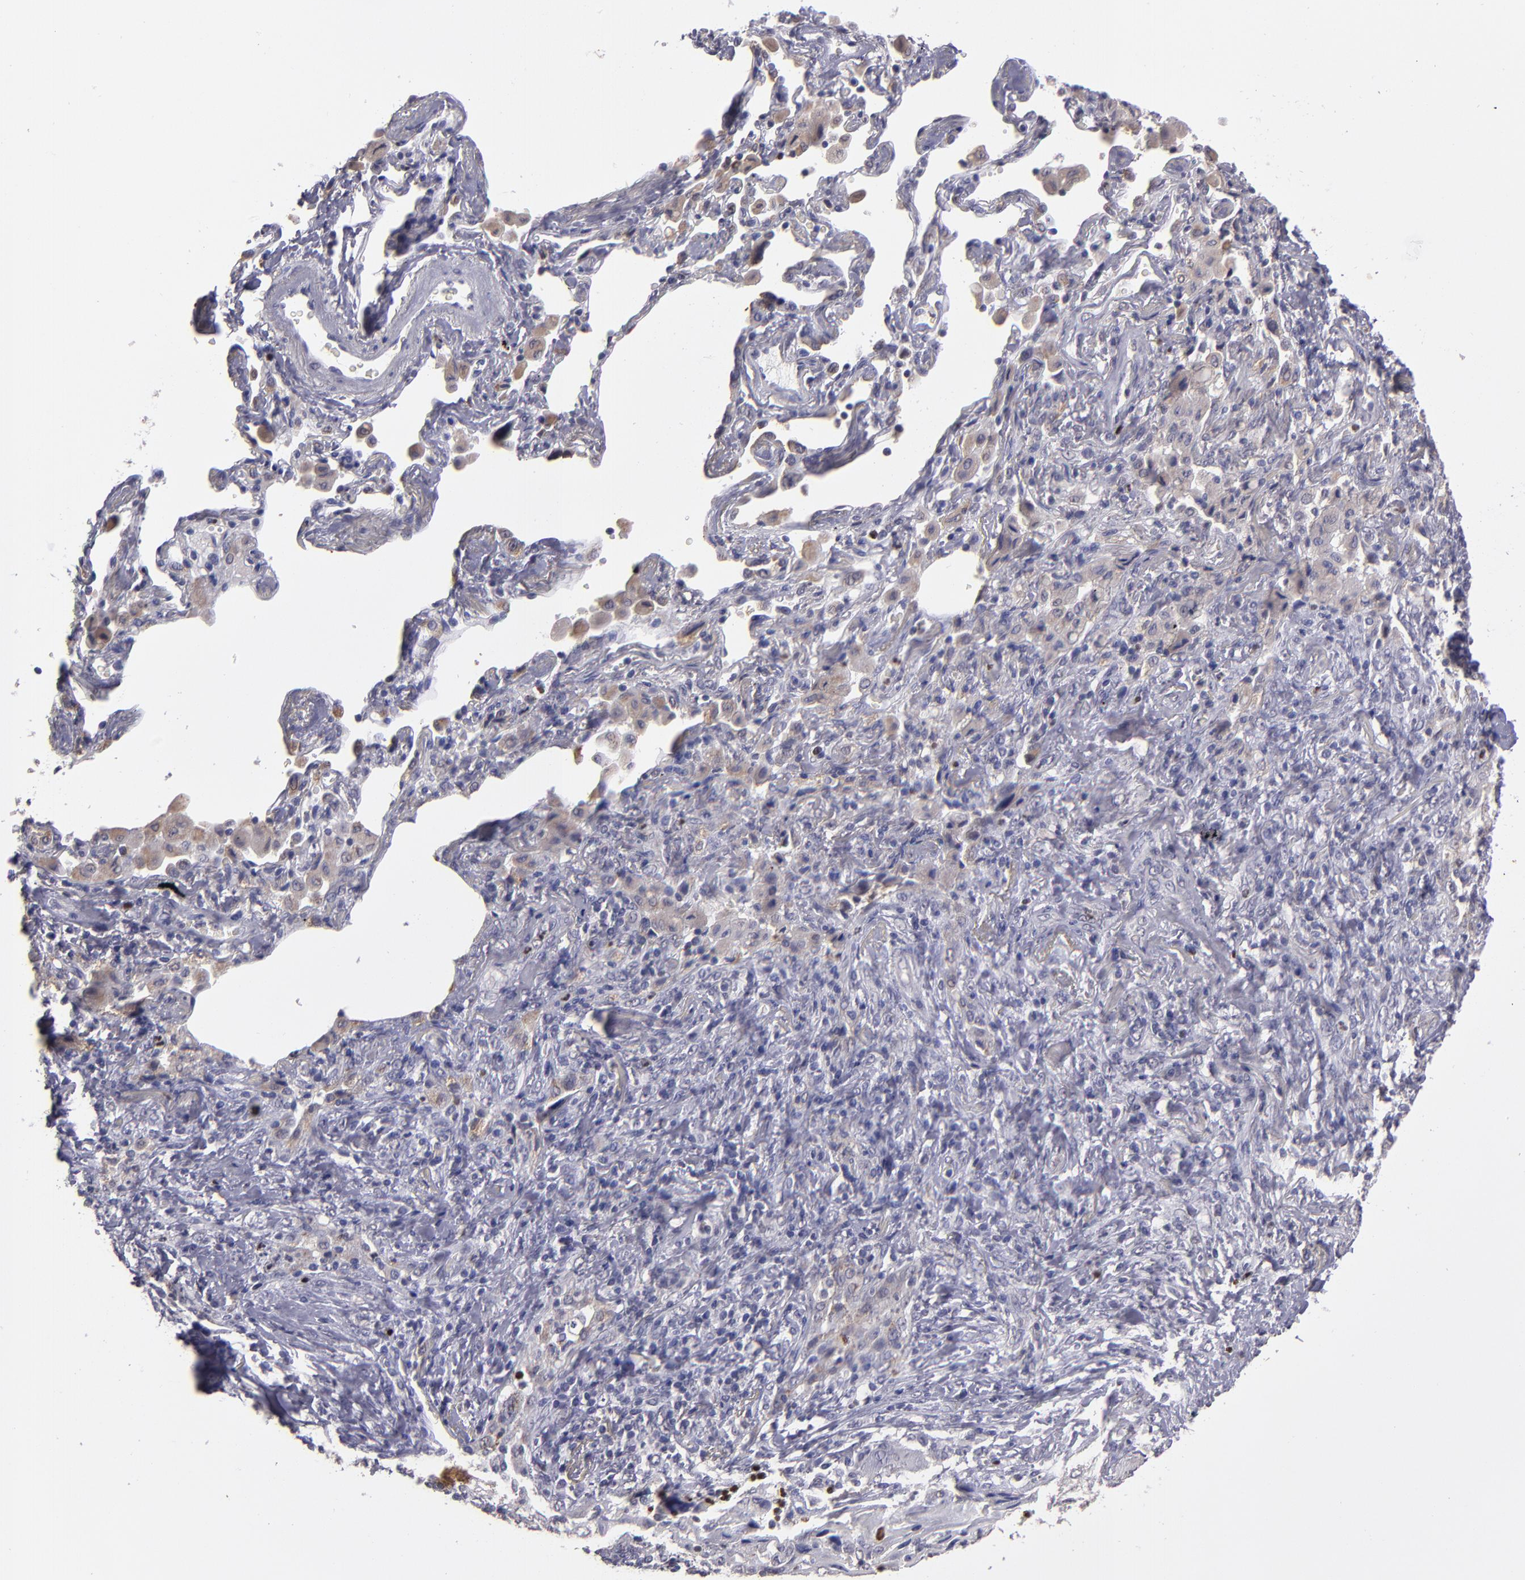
{"staining": {"intensity": "weak", "quantity": "<25%", "location": "cytoplasmic/membranous"}, "tissue": "lung cancer", "cell_type": "Tumor cells", "image_type": "cancer", "snomed": [{"axis": "morphology", "description": "Squamous cell carcinoma, NOS"}, {"axis": "topography", "description": "Lung"}], "caption": "Protein analysis of squamous cell carcinoma (lung) shows no significant staining in tumor cells.", "gene": "CEBPE", "patient": {"sex": "female", "age": 67}}